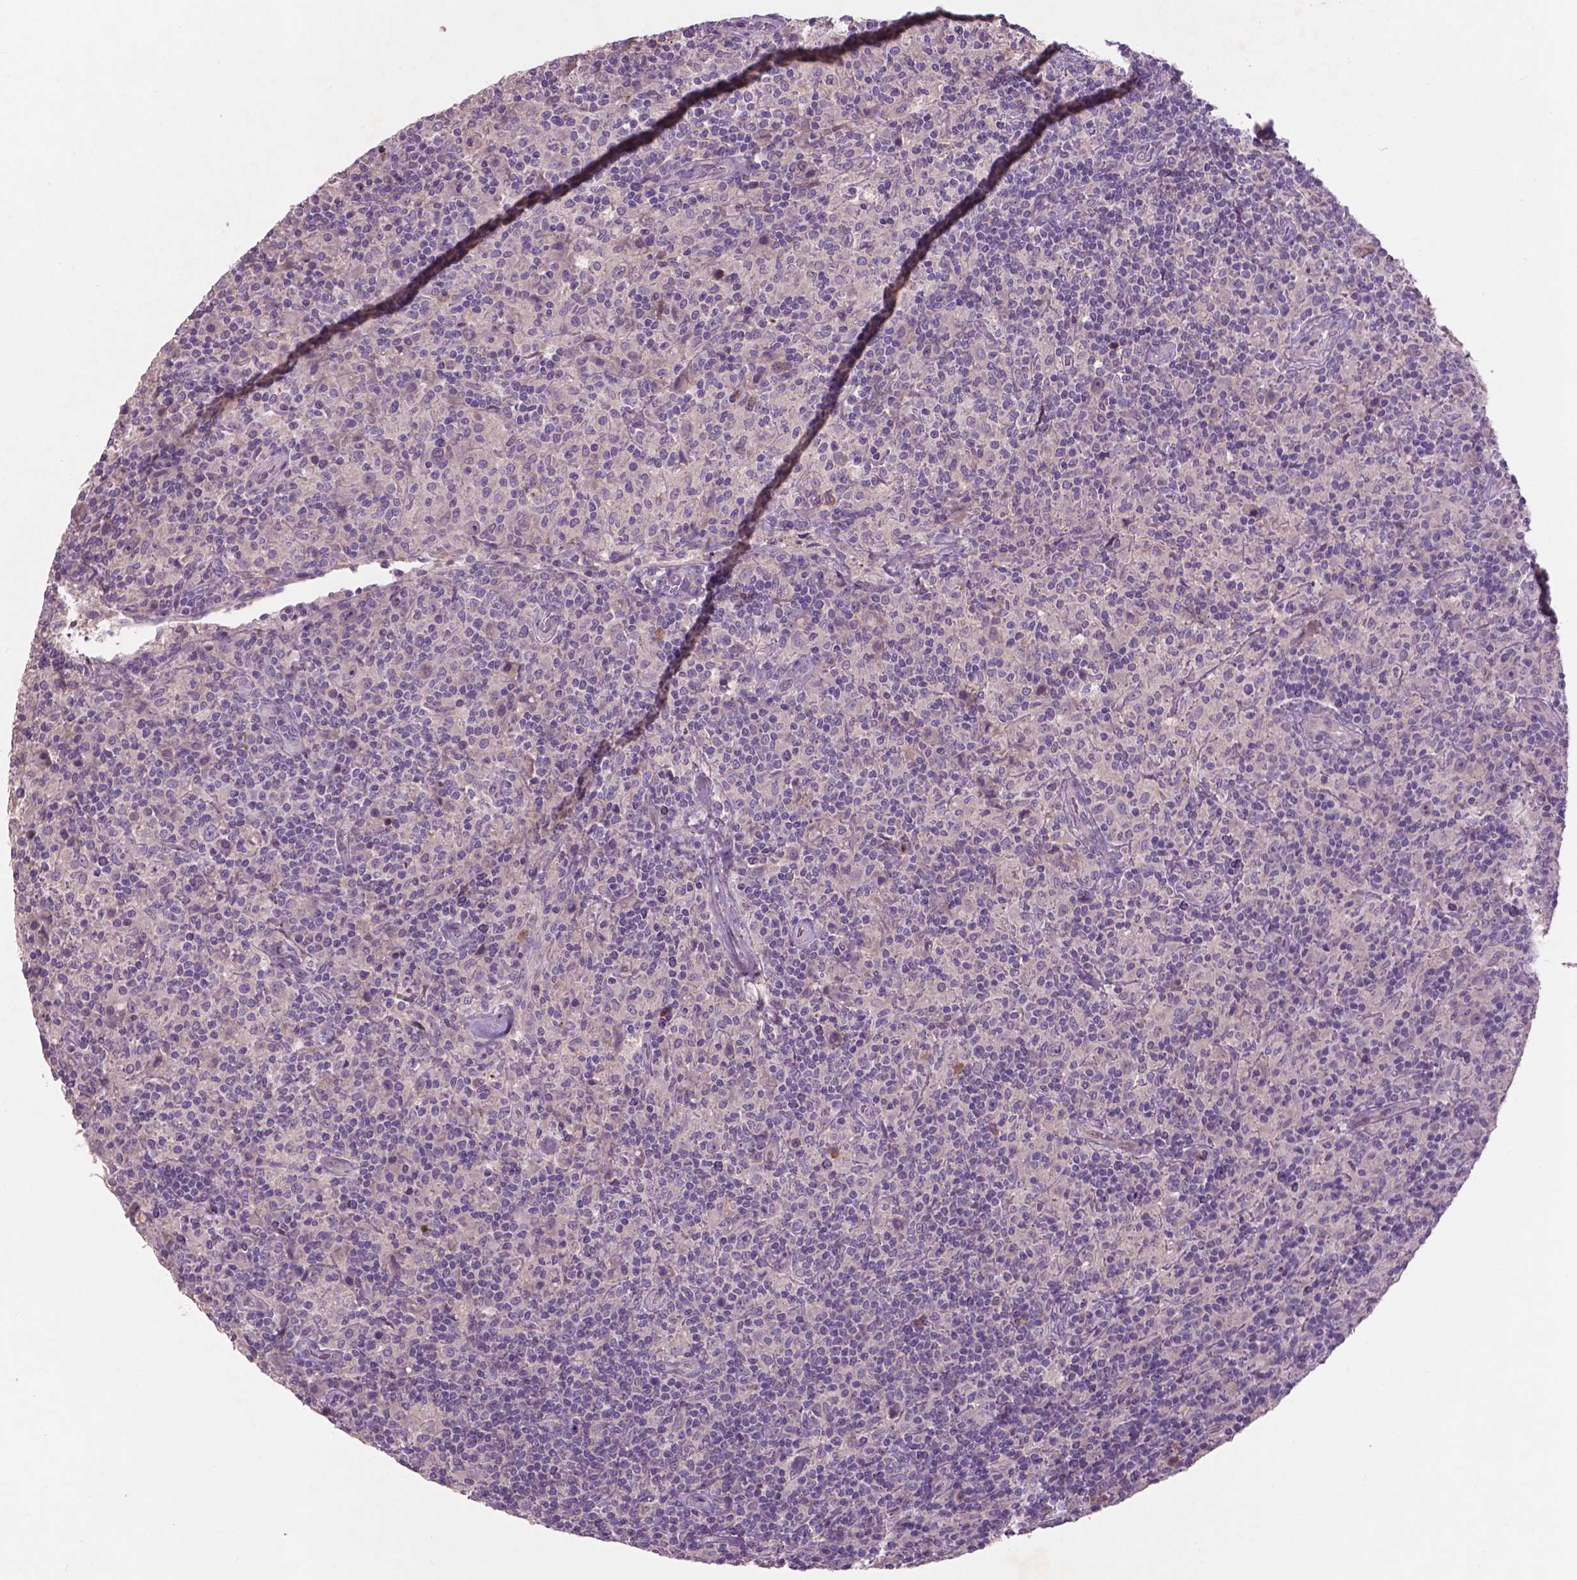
{"staining": {"intensity": "negative", "quantity": "none", "location": "none"}, "tissue": "lymphoma", "cell_type": "Tumor cells", "image_type": "cancer", "snomed": [{"axis": "morphology", "description": "Hodgkin's disease, NOS"}, {"axis": "topography", "description": "Lymph node"}], "caption": "High power microscopy image of an immunohistochemistry (IHC) histopathology image of lymphoma, revealing no significant positivity in tumor cells.", "gene": "SOX17", "patient": {"sex": "male", "age": 70}}